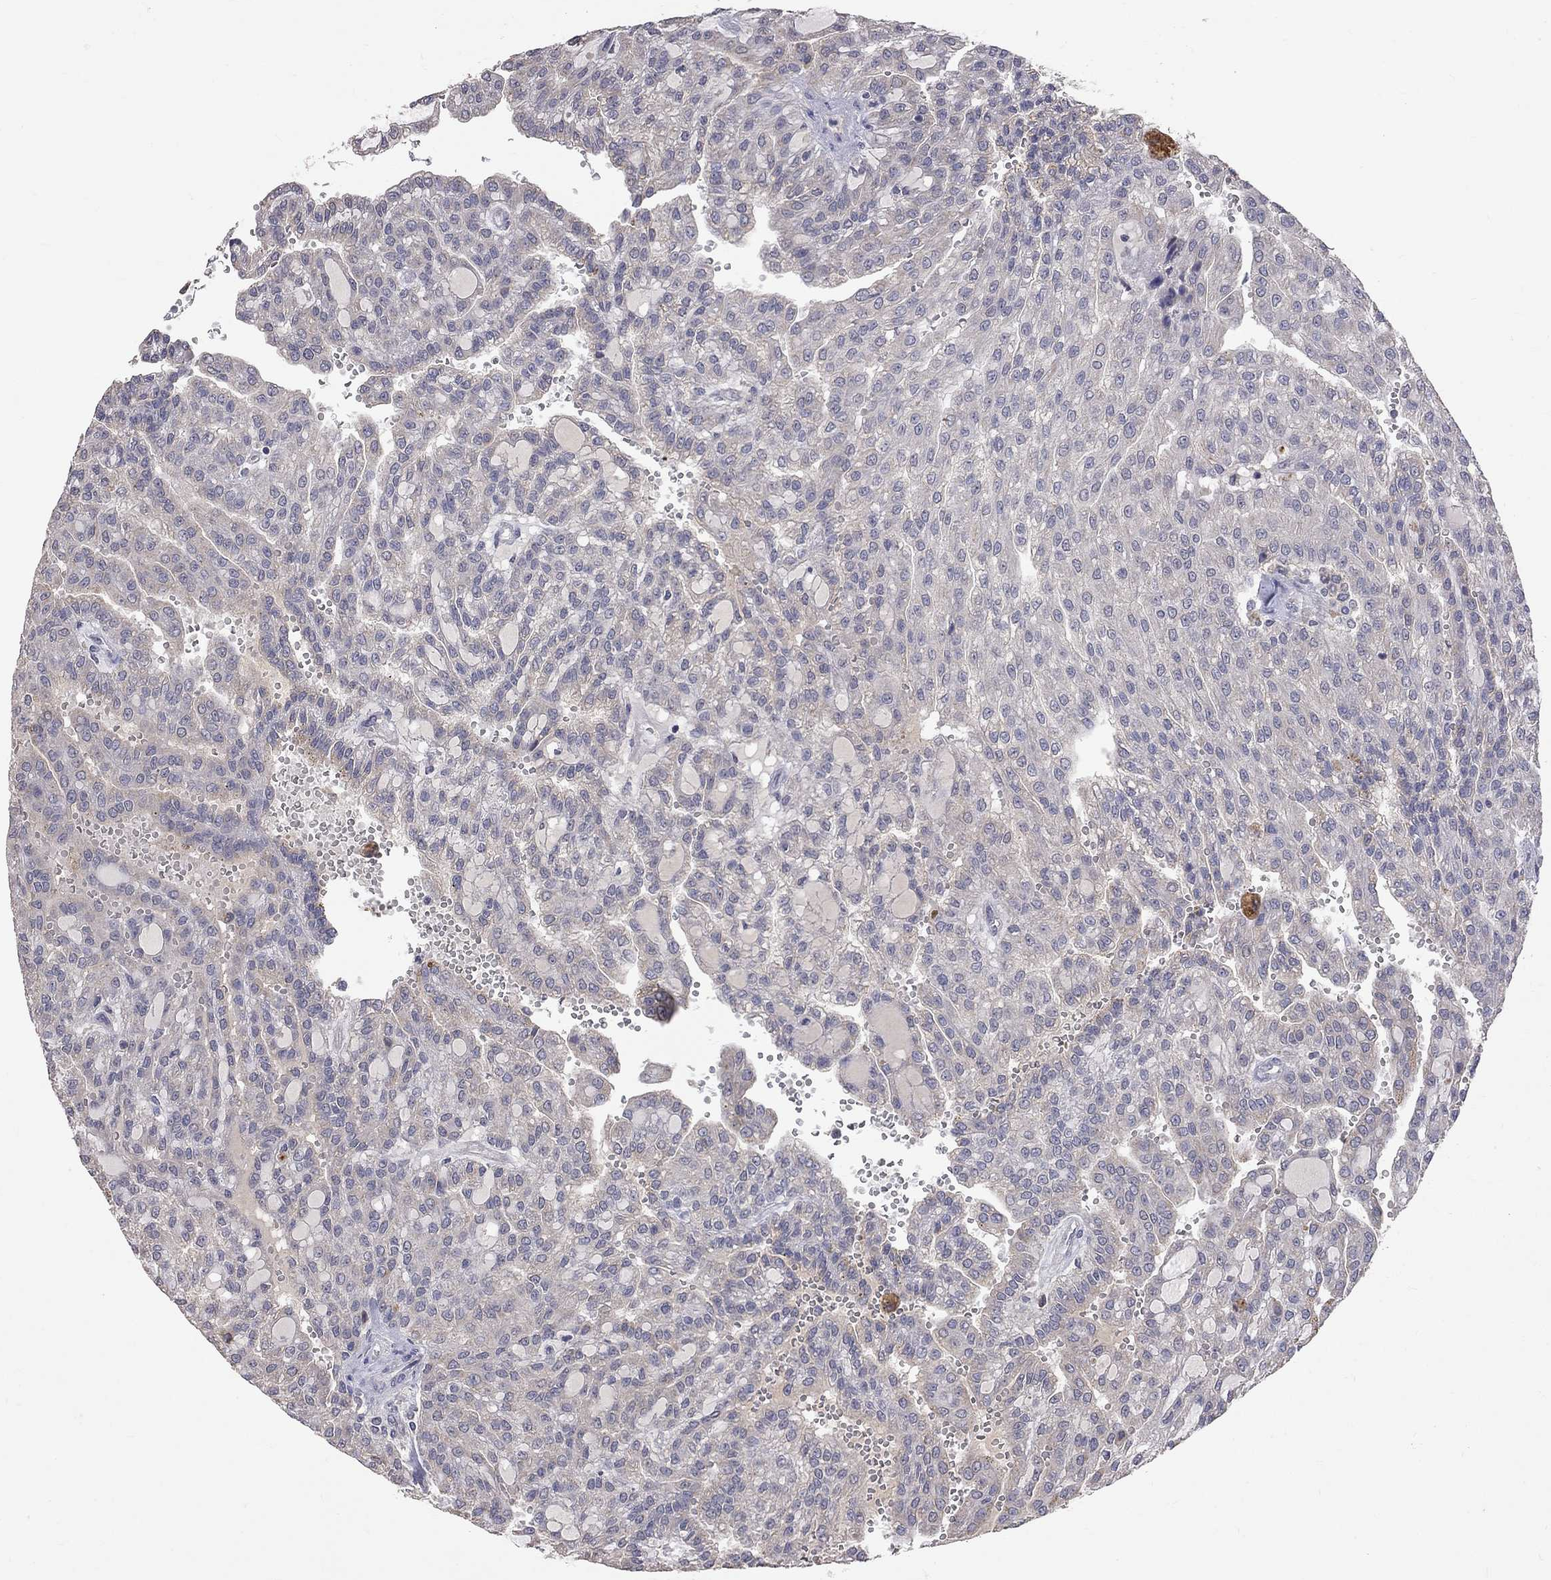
{"staining": {"intensity": "negative", "quantity": "none", "location": "none"}, "tissue": "renal cancer", "cell_type": "Tumor cells", "image_type": "cancer", "snomed": [{"axis": "morphology", "description": "Adenocarcinoma, NOS"}, {"axis": "topography", "description": "Kidney"}], "caption": "This is a micrograph of immunohistochemistry (IHC) staining of renal cancer (adenocarcinoma), which shows no expression in tumor cells. Brightfield microscopy of IHC stained with DAB (3,3'-diaminobenzidine) (brown) and hematoxylin (blue), captured at high magnification.", "gene": "HTR6", "patient": {"sex": "male", "age": 63}}